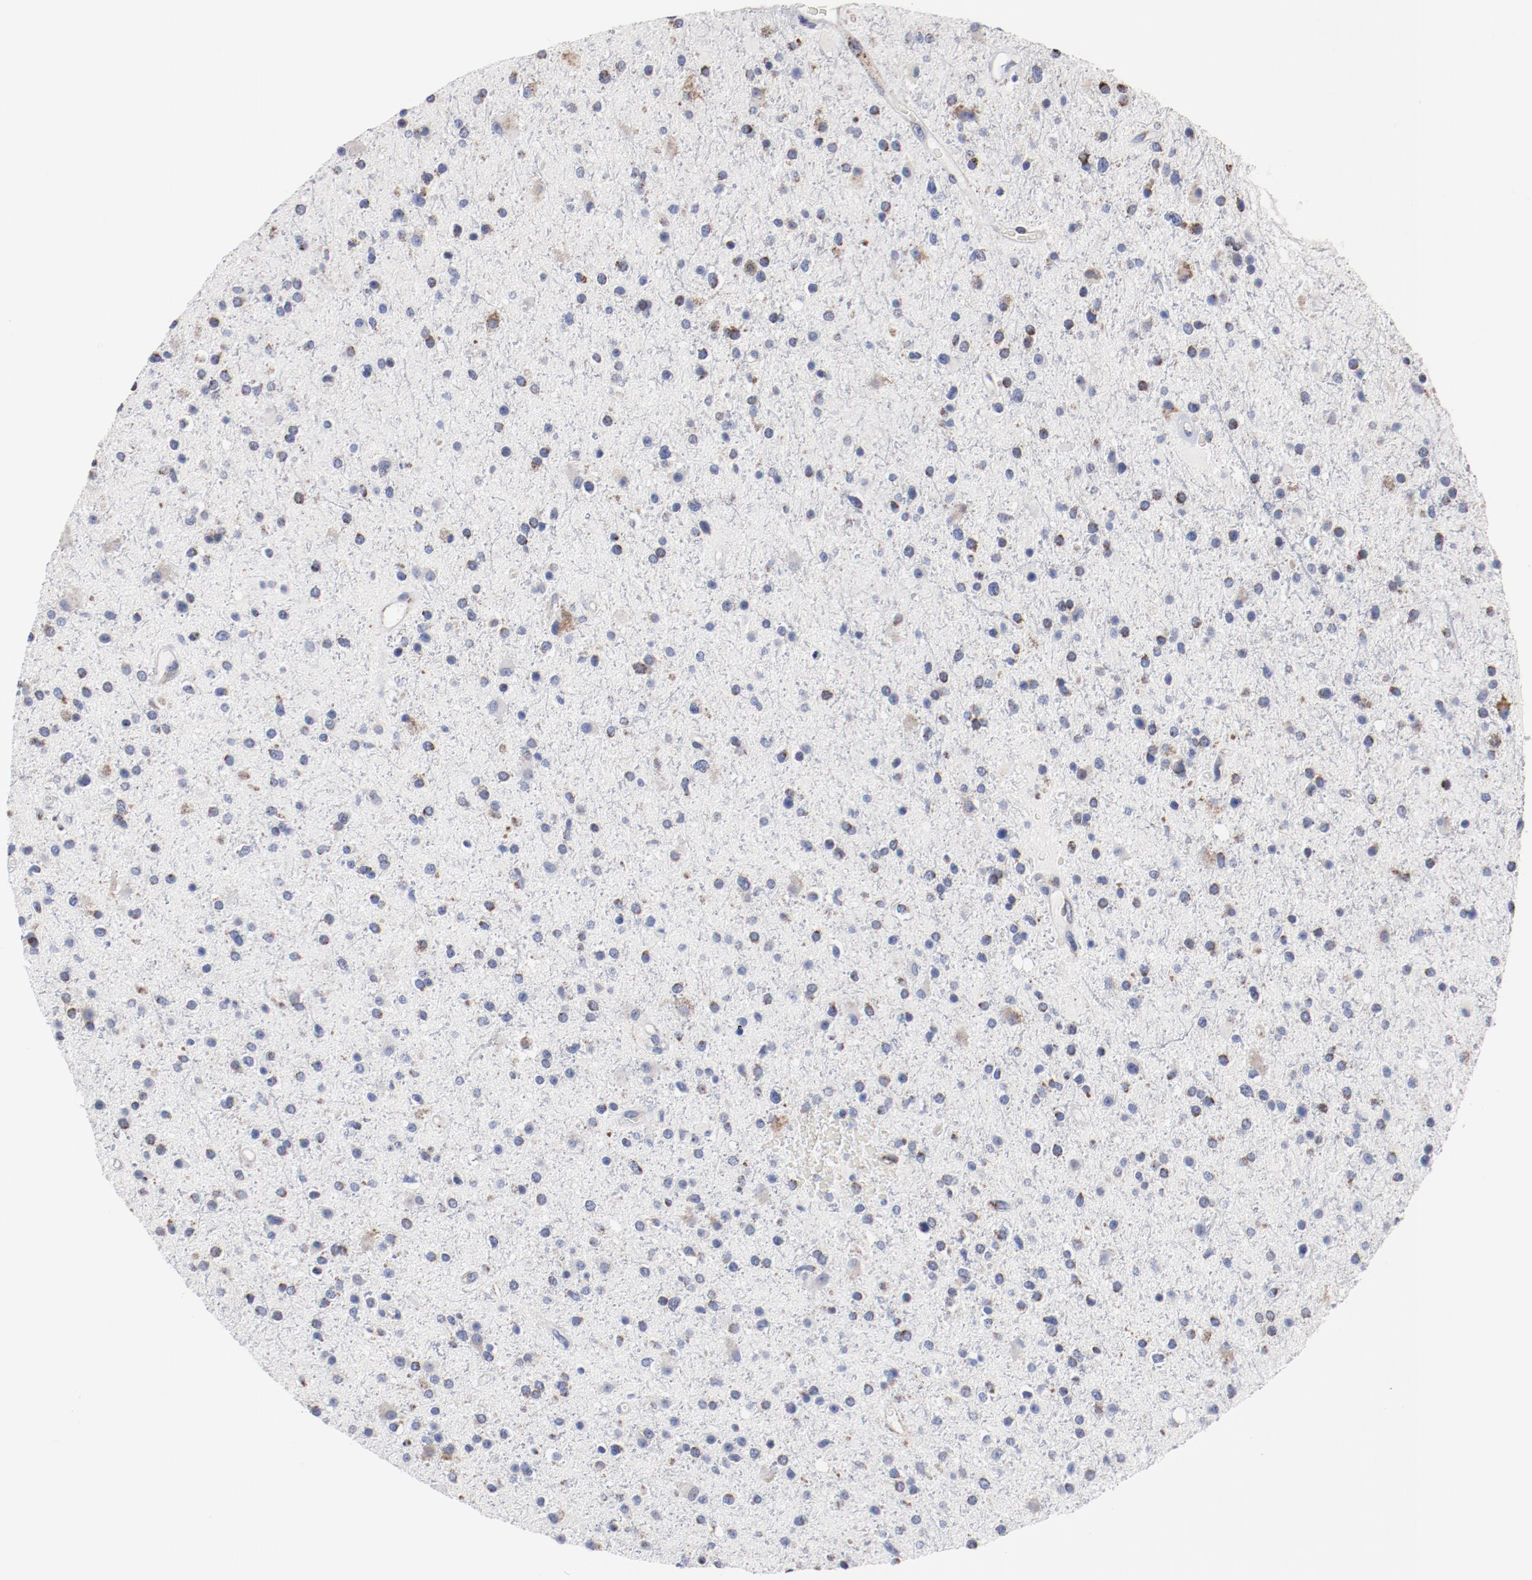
{"staining": {"intensity": "moderate", "quantity": "<25%", "location": "cytoplasmic/membranous"}, "tissue": "glioma", "cell_type": "Tumor cells", "image_type": "cancer", "snomed": [{"axis": "morphology", "description": "Glioma, malignant, High grade"}, {"axis": "topography", "description": "Brain"}], "caption": "Immunohistochemical staining of glioma reveals low levels of moderate cytoplasmic/membranous protein staining in approximately <25% of tumor cells. Nuclei are stained in blue.", "gene": "NDUFV2", "patient": {"sex": "male", "age": 33}}